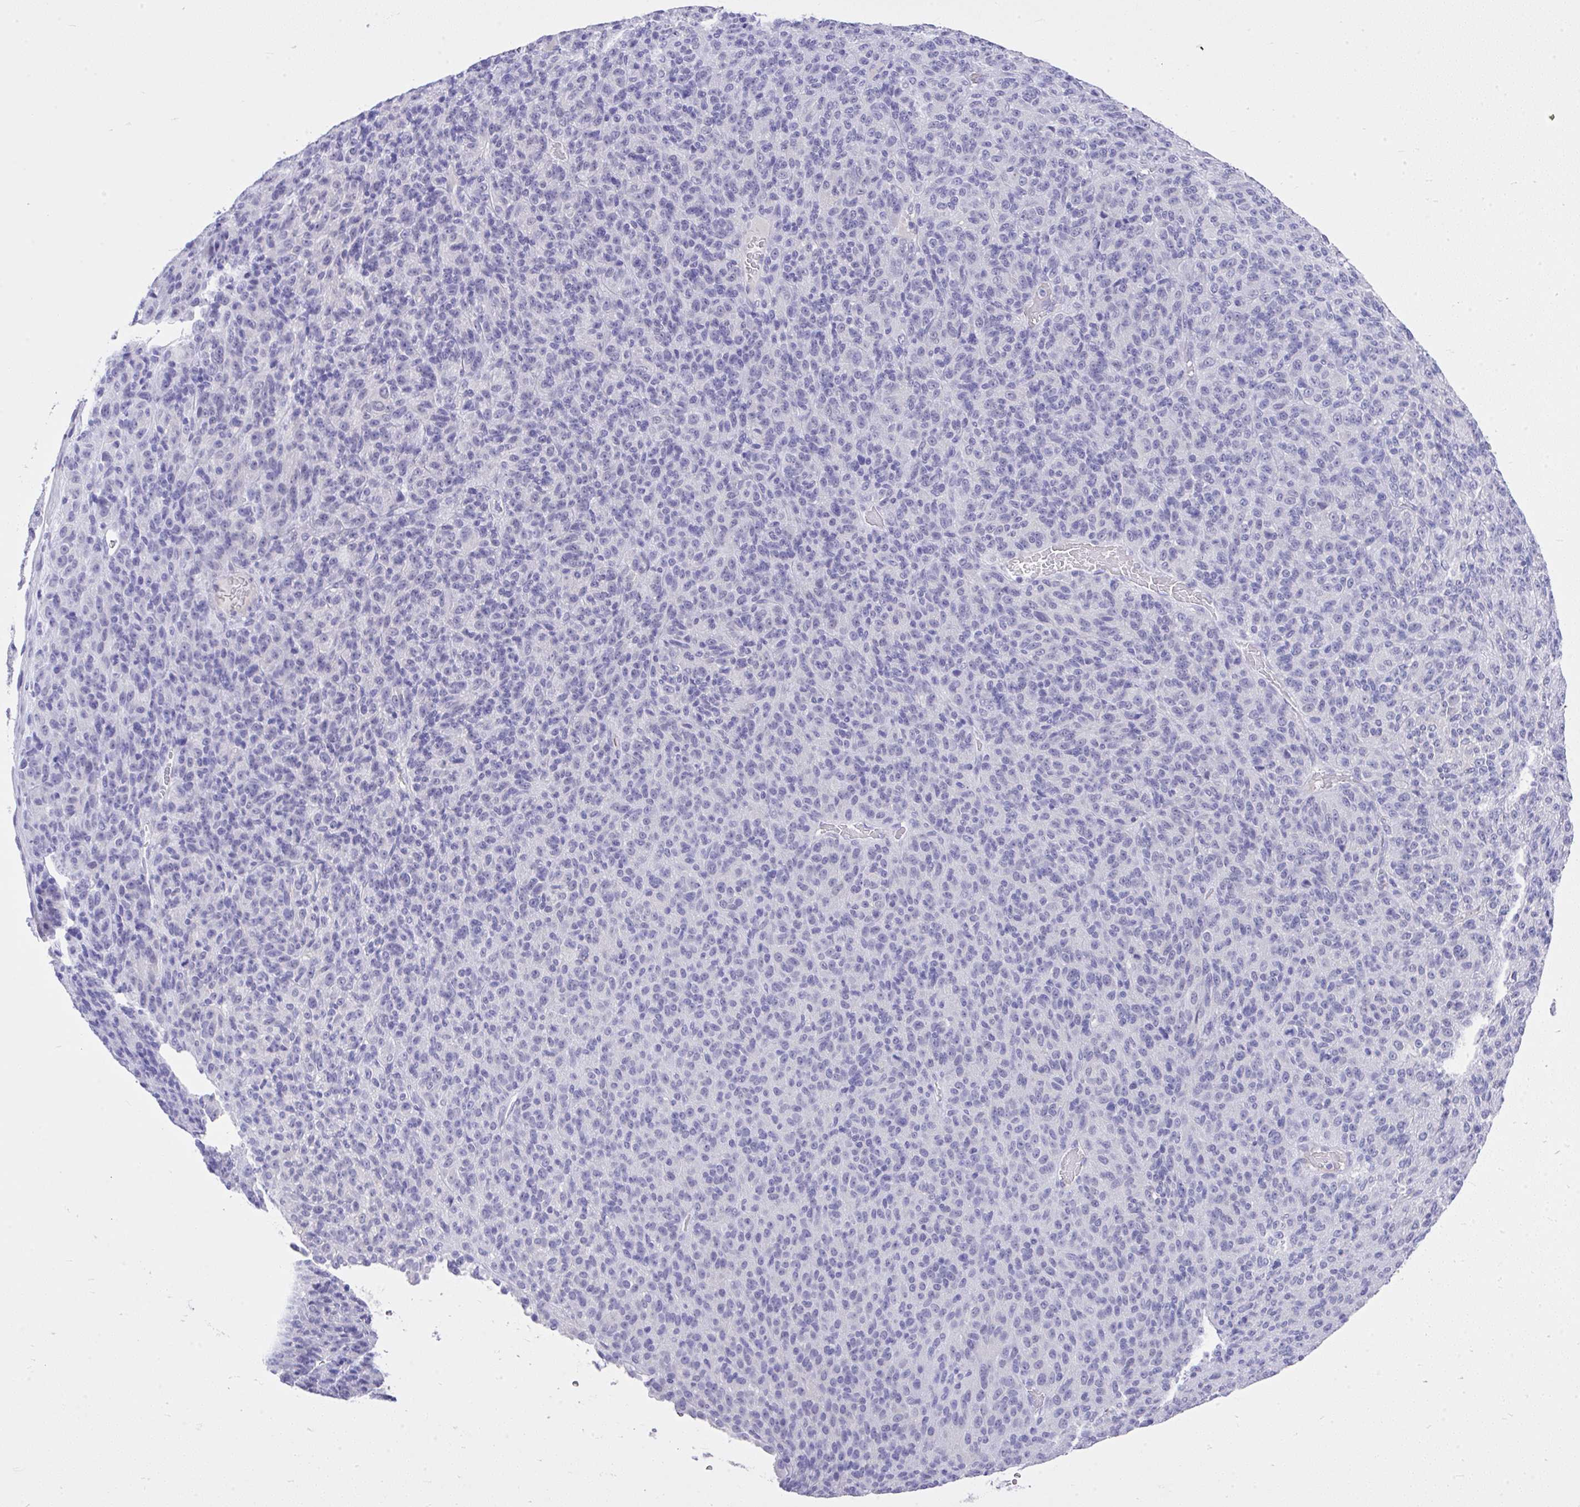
{"staining": {"intensity": "negative", "quantity": "none", "location": "none"}, "tissue": "melanoma", "cell_type": "Tumor cells", "image_type": "cancer", "snomed": [{"axis": "morphology", "description": "Malignant melanoma, Metastatic site"}, {"axis": "topography", "description": "Brain"}], "caption": "IHC photomicrograph of human melanoma stained for a protein (brown), which reveals no positivity in tumor cells. (DAB immunohistochemistry (IHC), high magnification).", "gene": "MS4A12", "patient": {"sex": "female", "age": 56}}